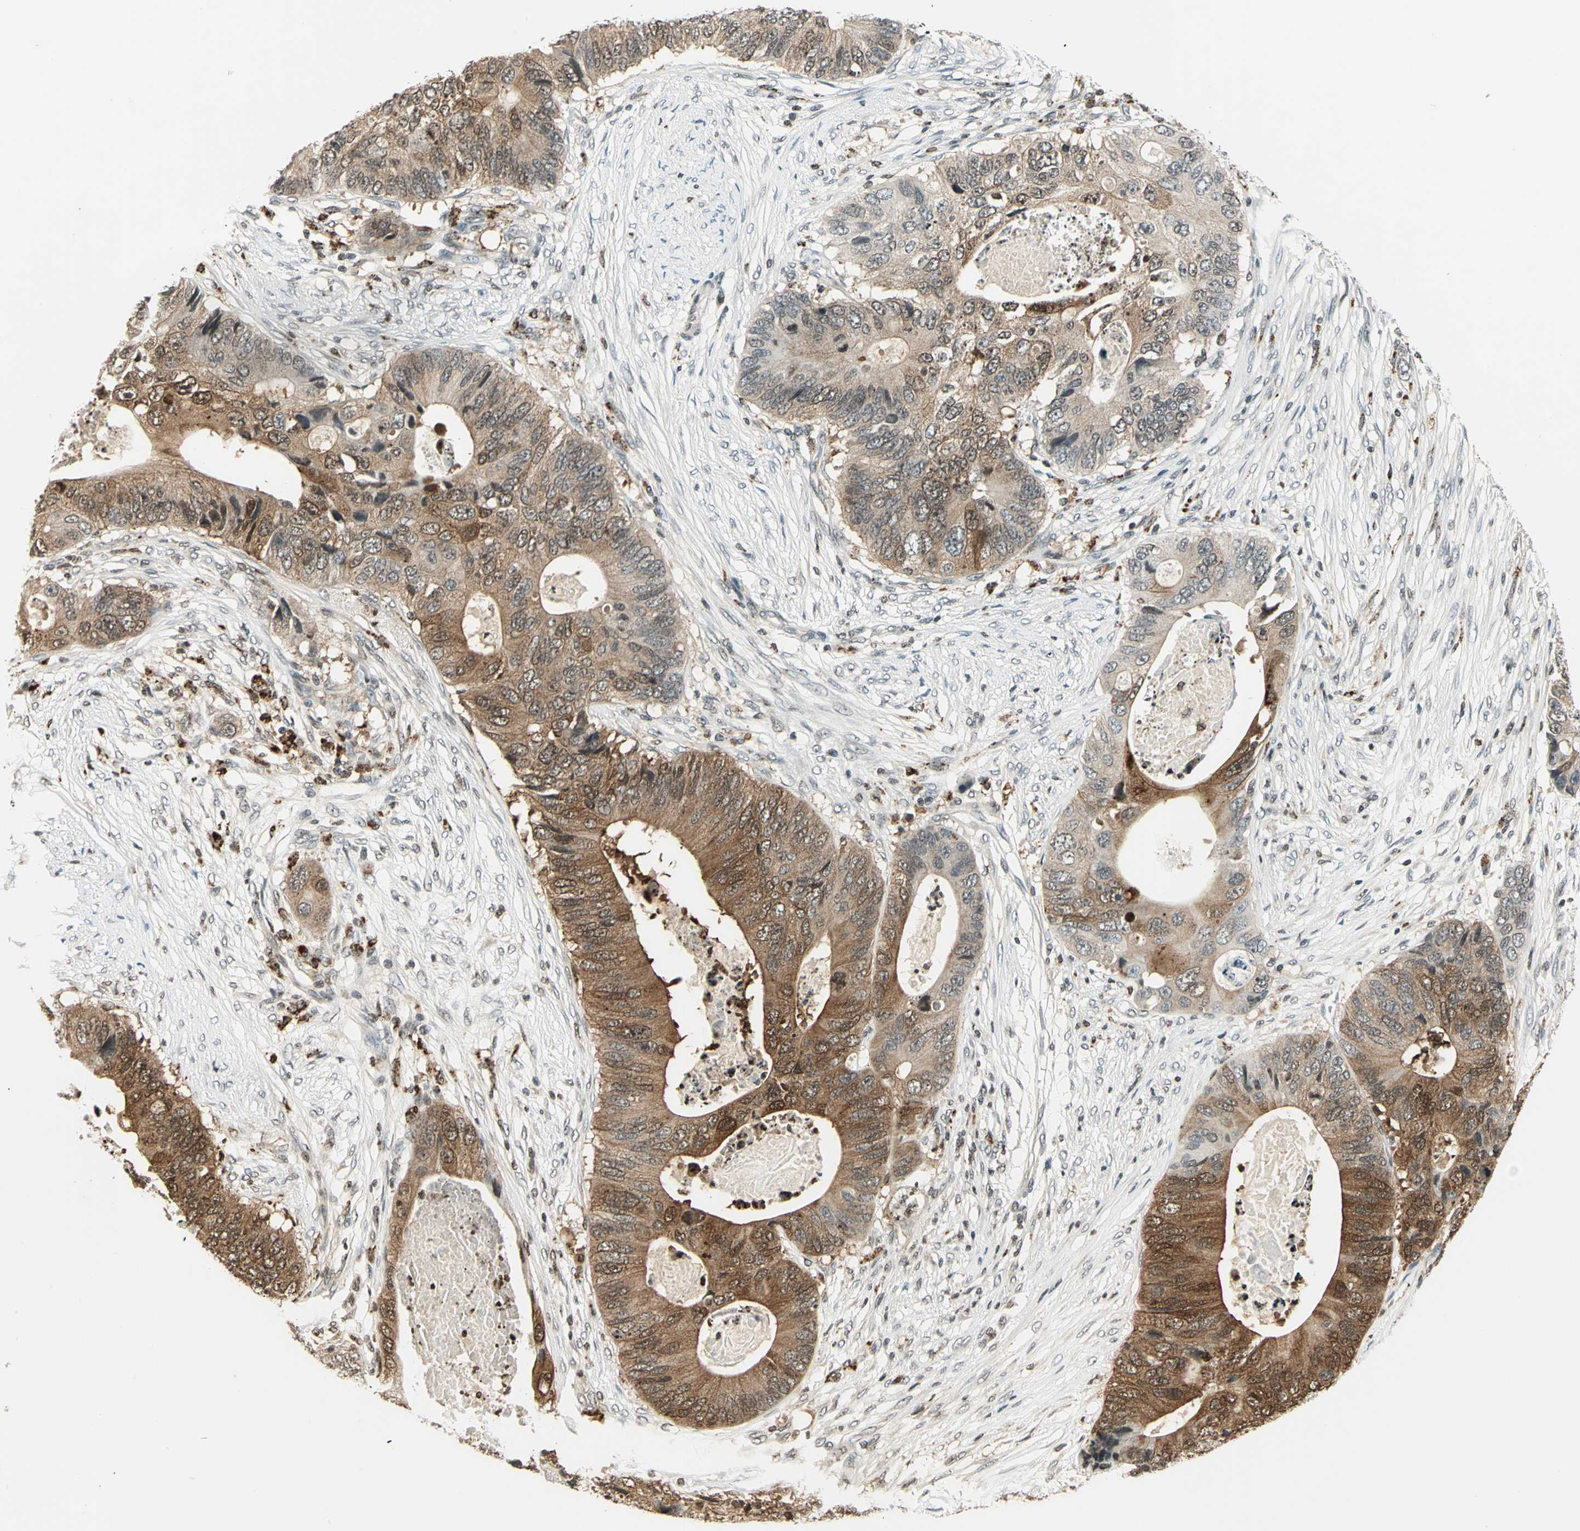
{"staining": {"intensity": "moderate", "quantity": ">75%", "location": "cytoplasmic/membranous"}, "tissue": "colorectal cancer", "cell_type": "Tumor cells", "image_type": "cancer", "snomed": [{"axis": "morphology", "description": "Adenocarcinoma, NOS"}, {"axis": "topography", "description": "Colon"}], "caption": "The micrograph displays staining of colorectal adenocarcinoma, revealing moderate cytoplasmic/membranous protein staining (brown color) within tumor cells. The staining was performed using DAB to visualize the protein expression in brown, while the nuclei were stained in blue with hematoxylin (Magnification: 20x).", "gene": "LGALS3", "patient": {"sex": "male", "age": 71}}